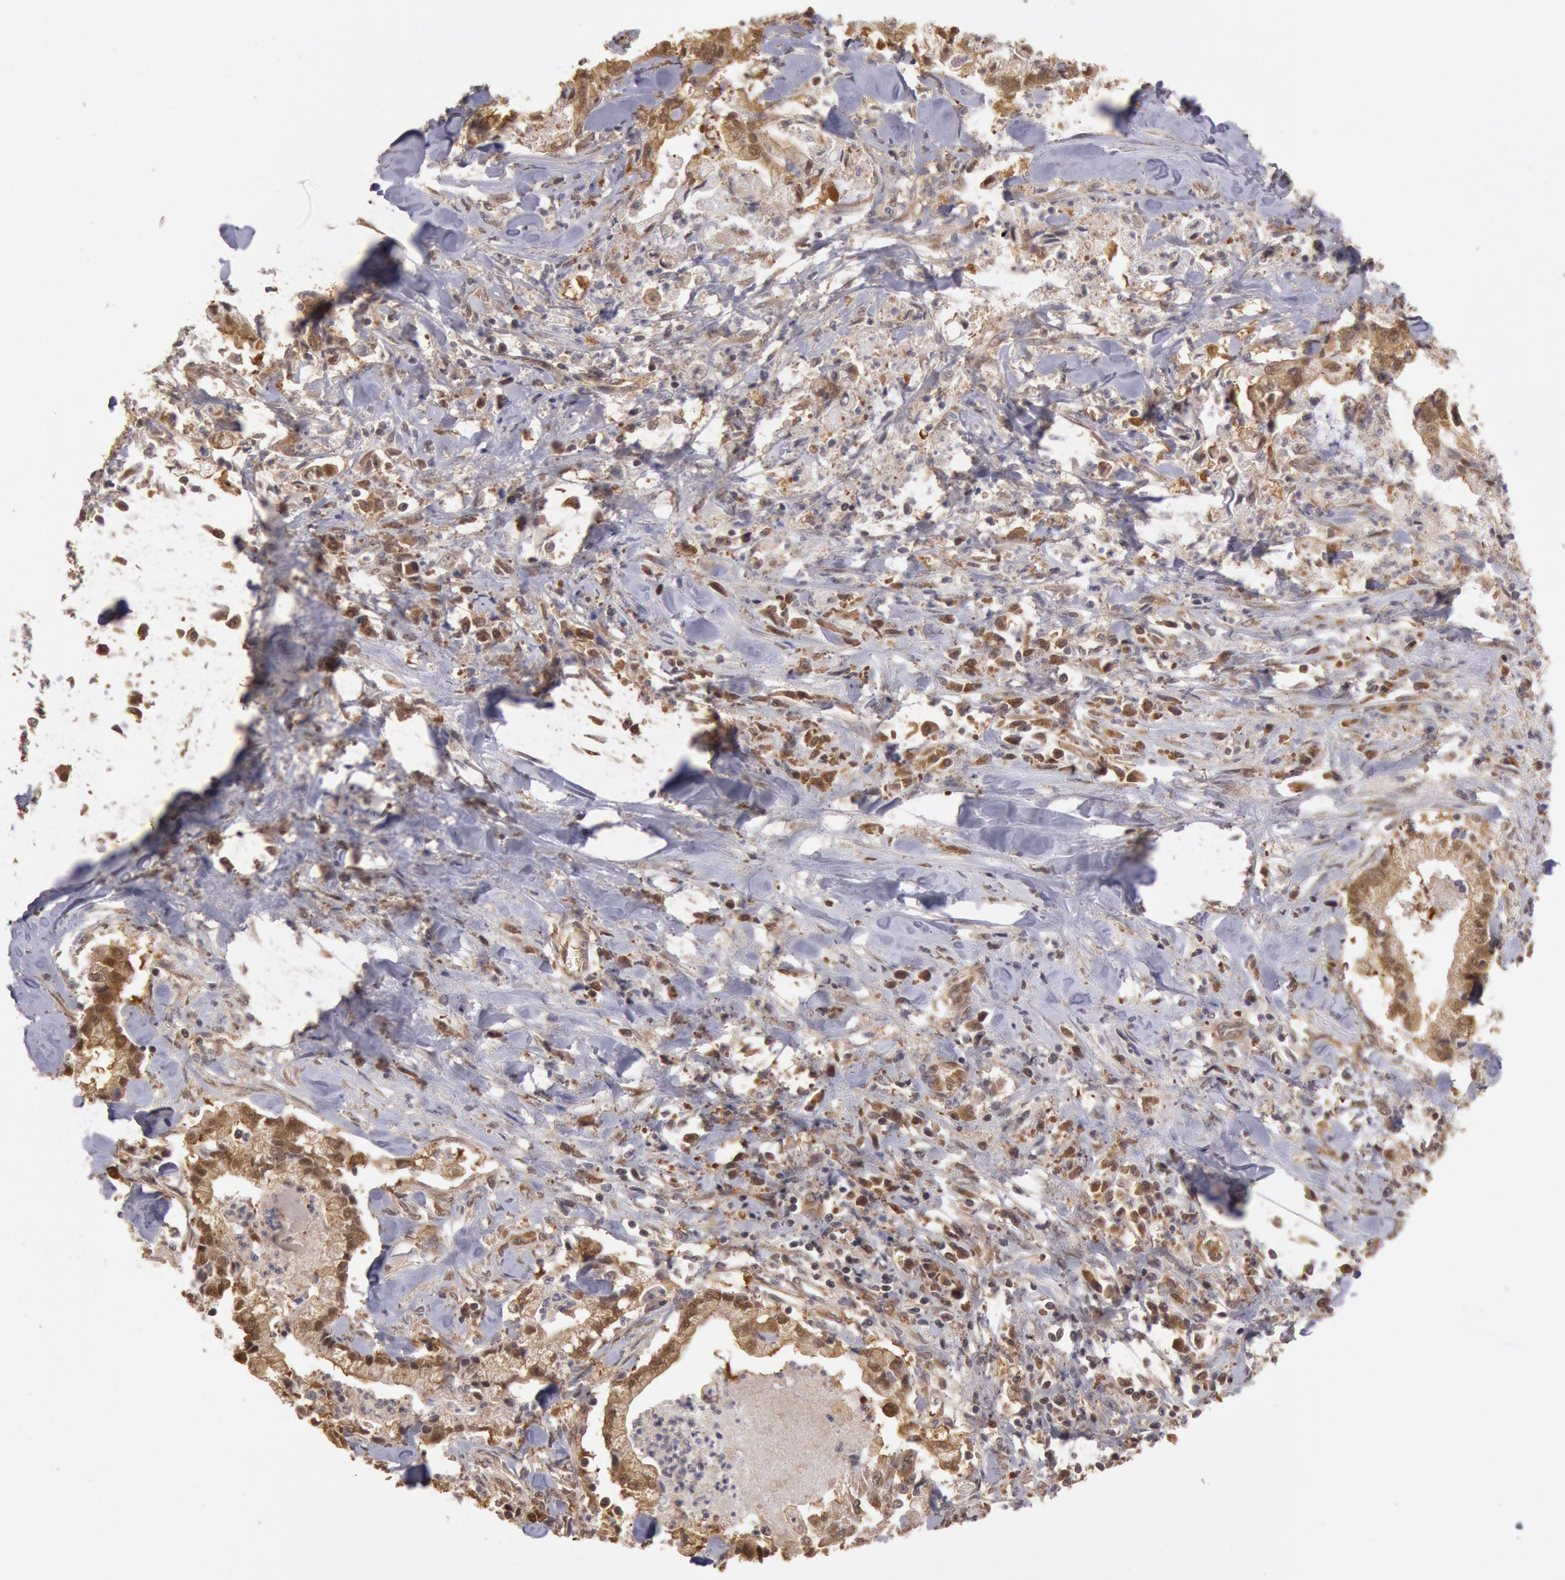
{"staining": {"intensity": "moderate", "quantity": ">75%", "location": "cytoplasmic/membranous"}, "tissue": "liver cancer", "cell_type": "Tumor cells", "image_type": "cancer", "snomed": [{"axis": "morphology", "description": "Cholangiocarcinoma"}, {"axis": "topography", "description": "Liver"}], "caption": "IHC of human liver cancer displays medium levels of moderate cytoplasmic/membranous expression in approximately >75% of tumor cells.", "gene": "USP14", "patient": {"sex": "male", "age": 57}}